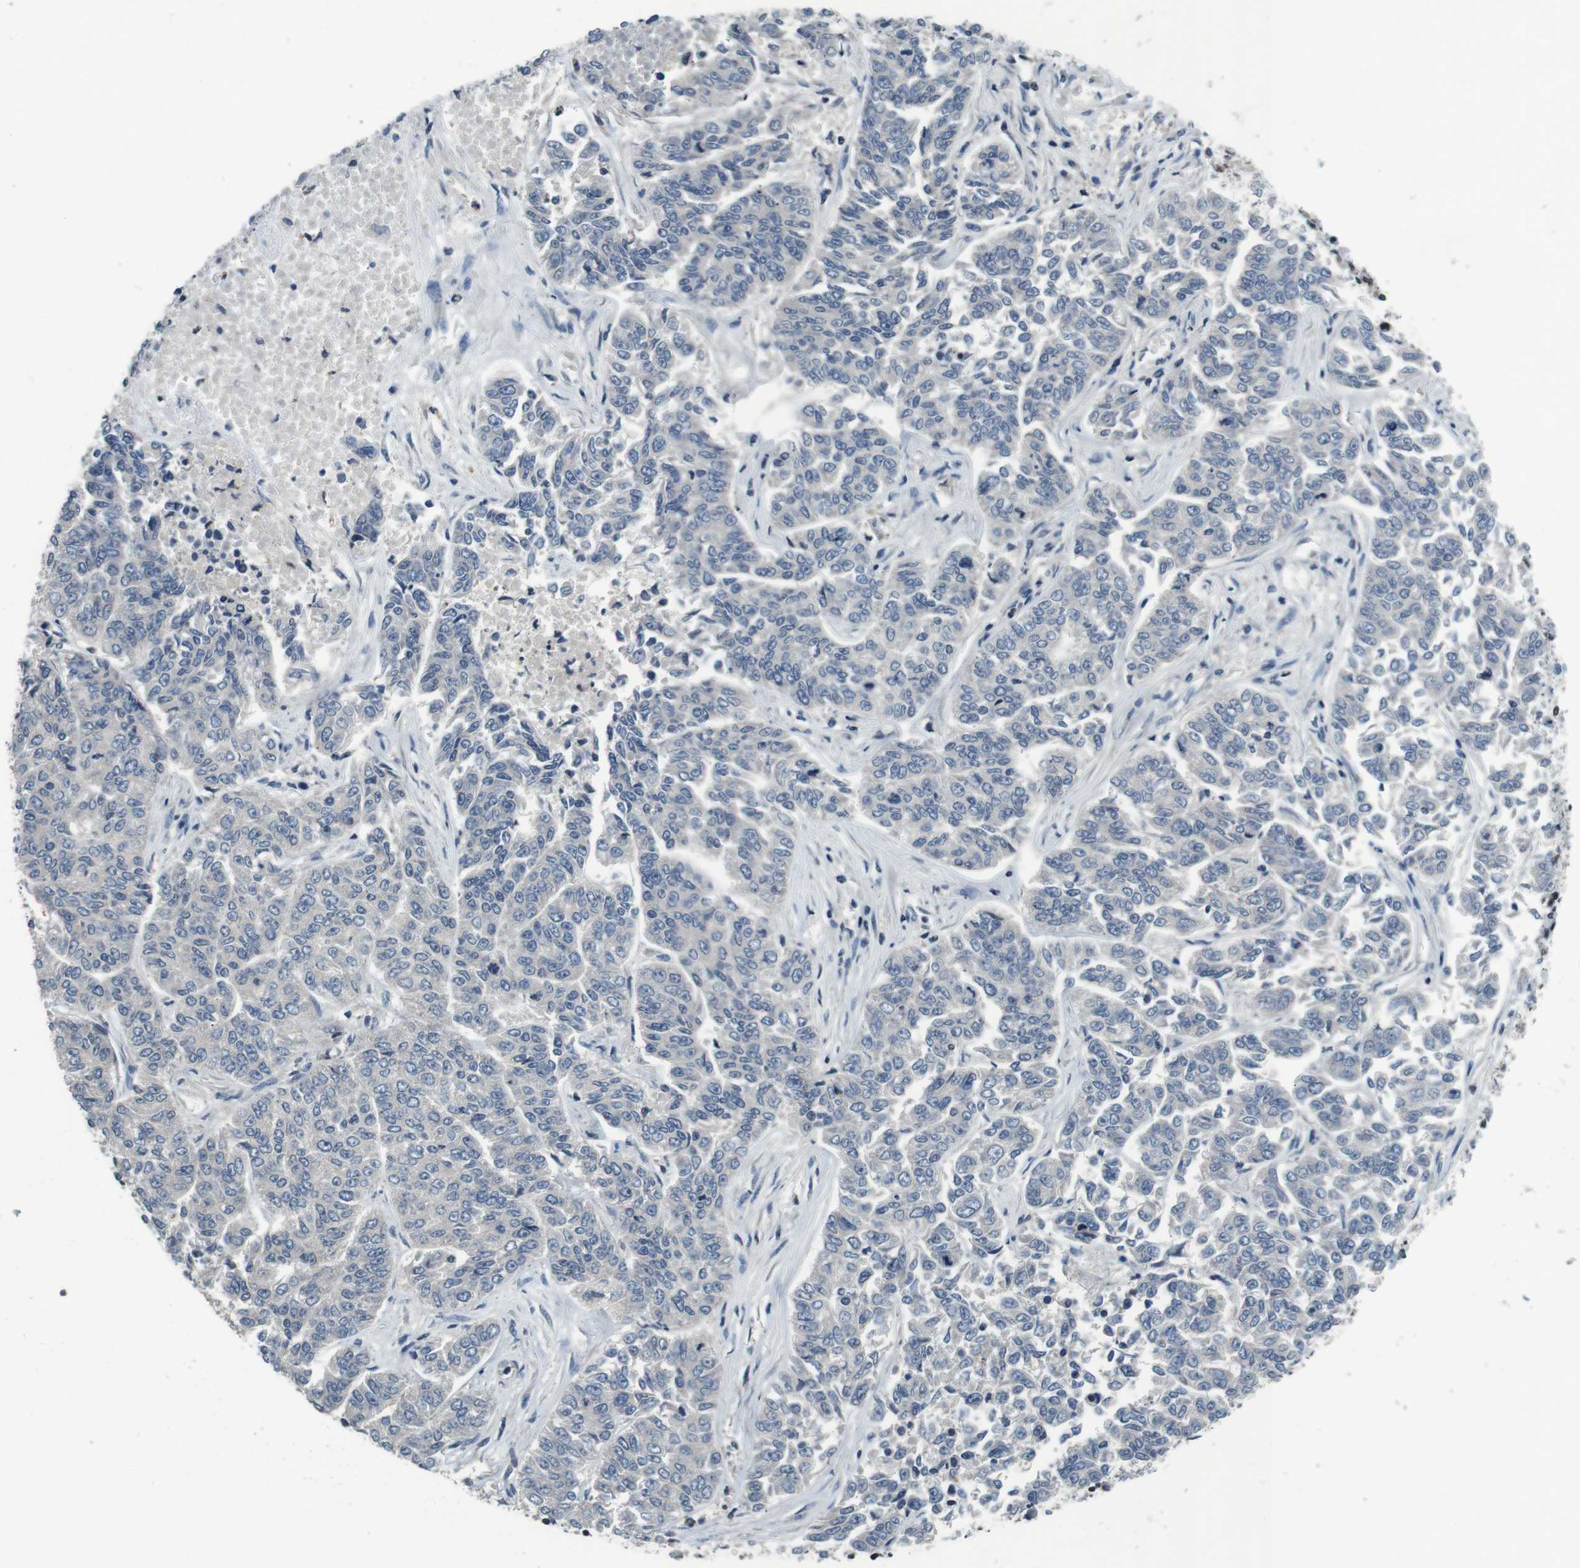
{"staining": {"intensity": "negative", "quantity": "none", "location": "none"}, "tissue": "lung cancer", "cell_type": "Tumor cells", "image_type": "cancer", "snomed": [{"axis": "morphology", "description": "Adenocarcinoma, NOS"}, {"axis": "topography", "description": "Lung"}], "caption": "Adenocarcinoma (lung) stained for a protein using IHC demonstrates no staining tumor cells.", "gene": "NEK4", "patient": {"sex": "male", "age": 84}}